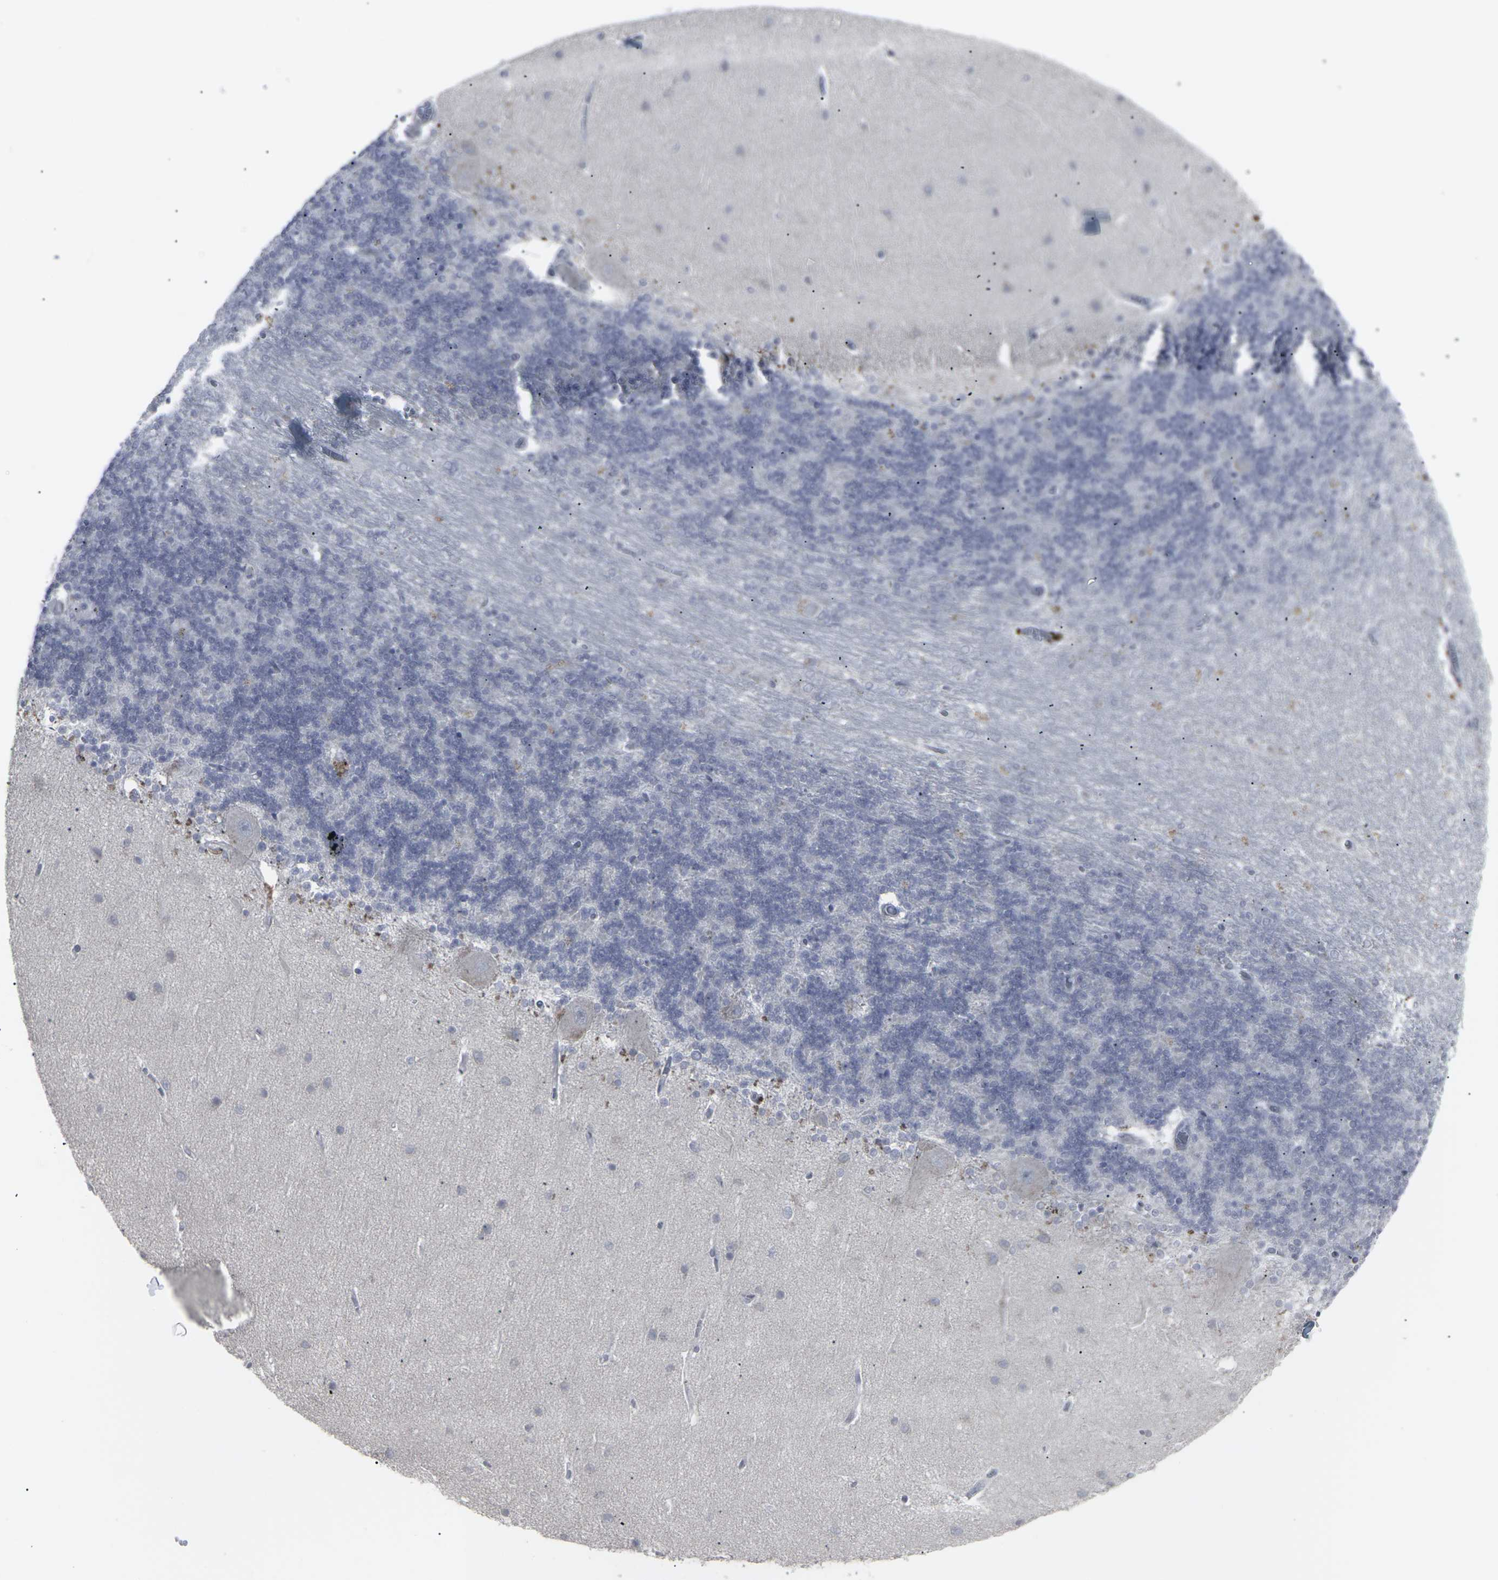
{"staining": {"intensity": "negative", "quantity": "none", "location": "none"}, "tissue": "cerebellum", "cell_type": "Cells in granular layer", "image_type": "normal", "snomed": [{"axis": "morphology", "description": "Normal tissue, NOS"}, {"axis": "topography", "description": "Cerebellum"}], "caption": "The micrograph demonstrates no significant expression in cells in granular layer of cerebellum.", "gene": "APOBEC2", "patient": {"sex": "female", "age": 54}}